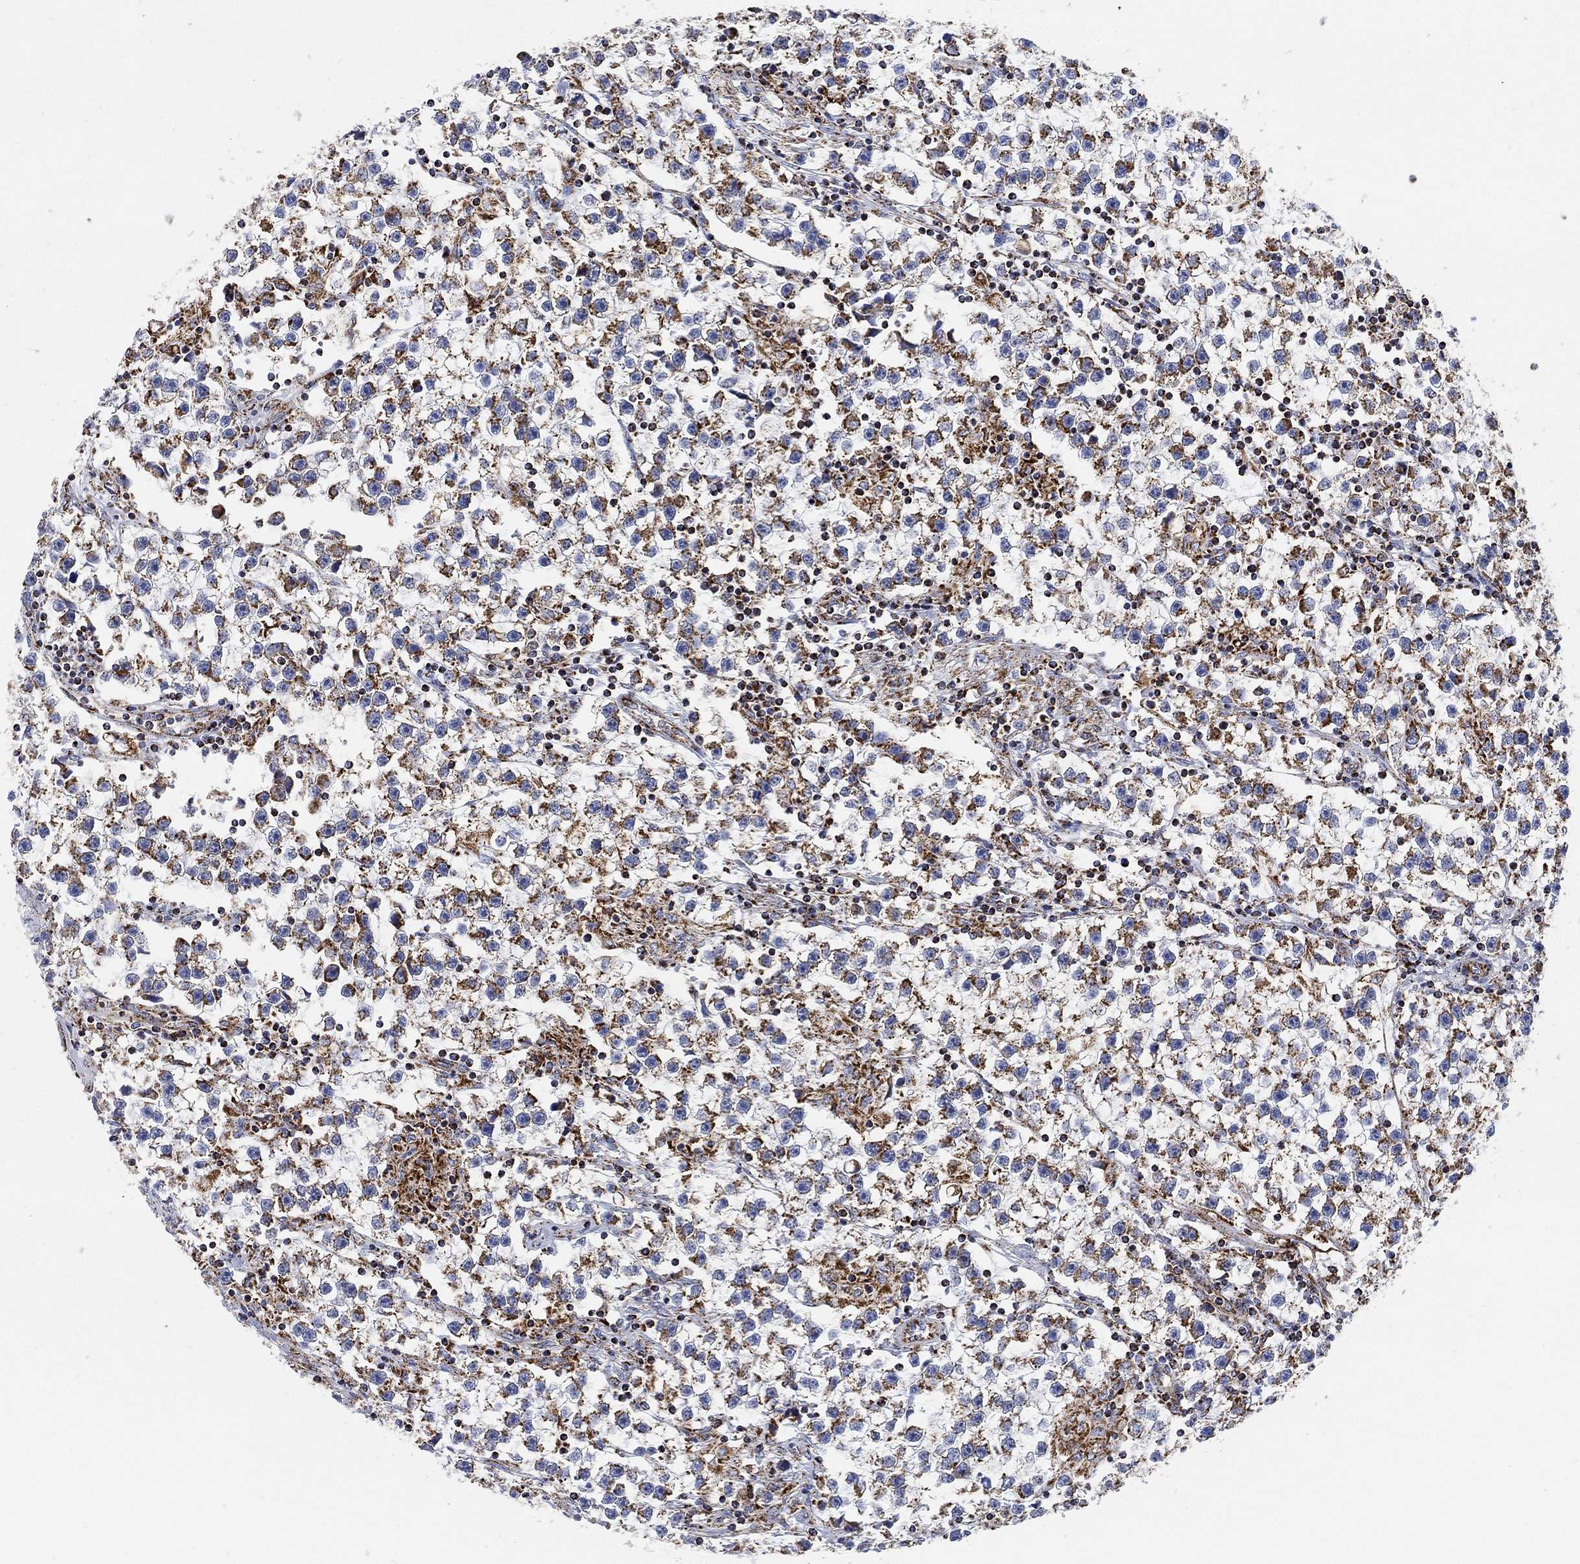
{"staining": {"intensity": "moderate", "quantity": "25%-75%", "location": "cytoplasmic/membranous"}, "tissue": "testis cancer", "cell_type": "Tumor cells", "image_type": "cancer", "snomed": [{"axis": "morphology", "description": "Seminoma, NOS"}, {"axis": "topography", "description": "Testis"}], "caption": "Testis seminoma stained for a protein (brown) demonstrates moderate cytoplasmic/membranous positive staining in about 25%-75% of tumor cells.", "gene": "NDUFS3", "patient": {"sex": "male", "age": 59}}